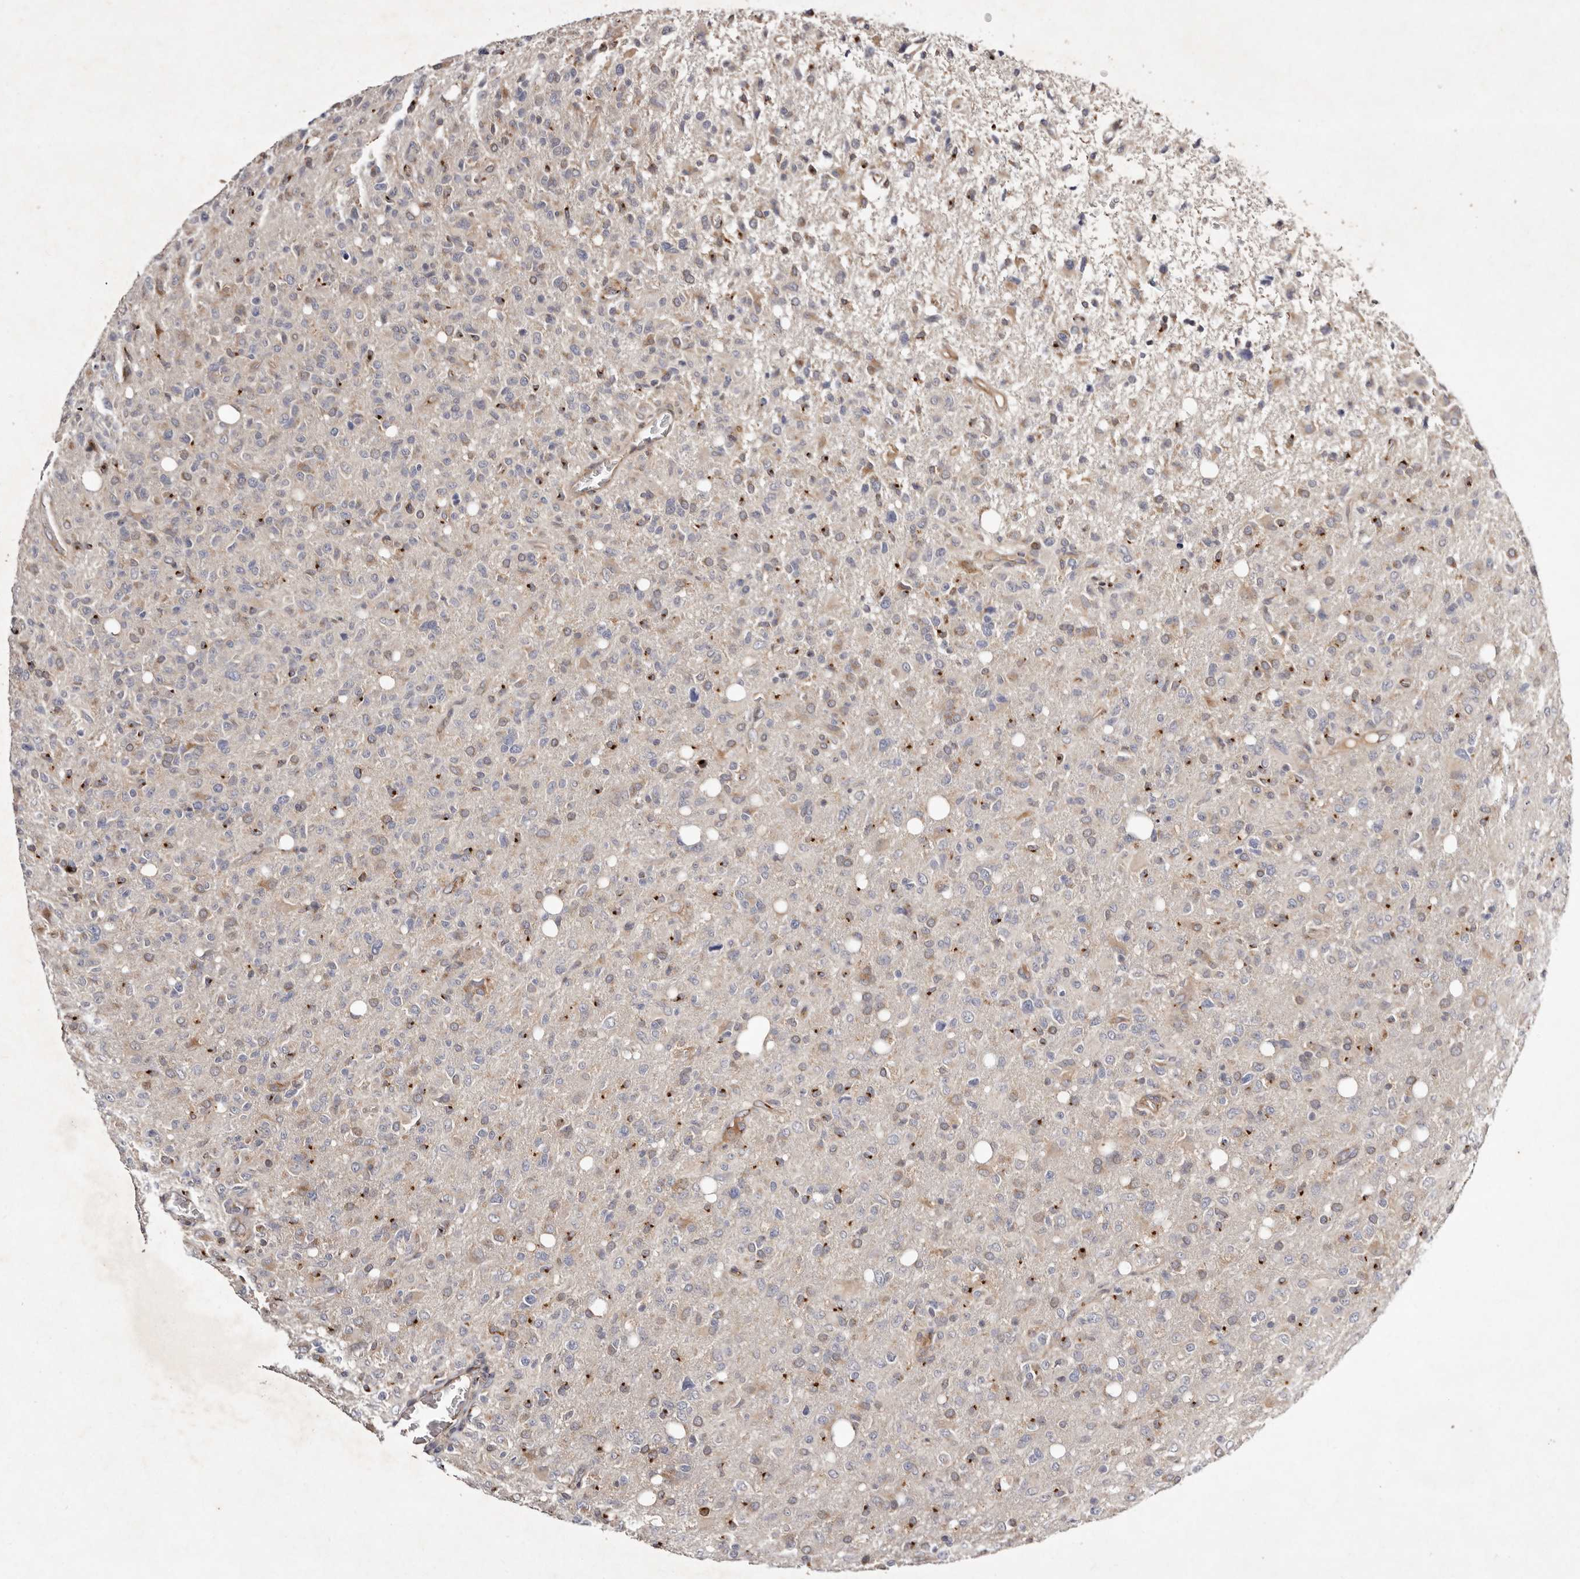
{"staining": {"intensity": "weak", "quantity": "<25%", "location": "cytoplasmic/membranous"}, "tissue": "glioma", "cell_type": "Tumor cells", "image_type": "cancer", "snomed": [{"axis": "morphology", "description": "Glioma, malignant, High grade"}, {"axis": "topography", "description": "Brain"}], "caption": "Protein analysis of malignant glioma (high-grade) reveals no significant positivity in tumor cells.", "gene": "DACT2", "patient": {"sex": "female", "age": 57}}